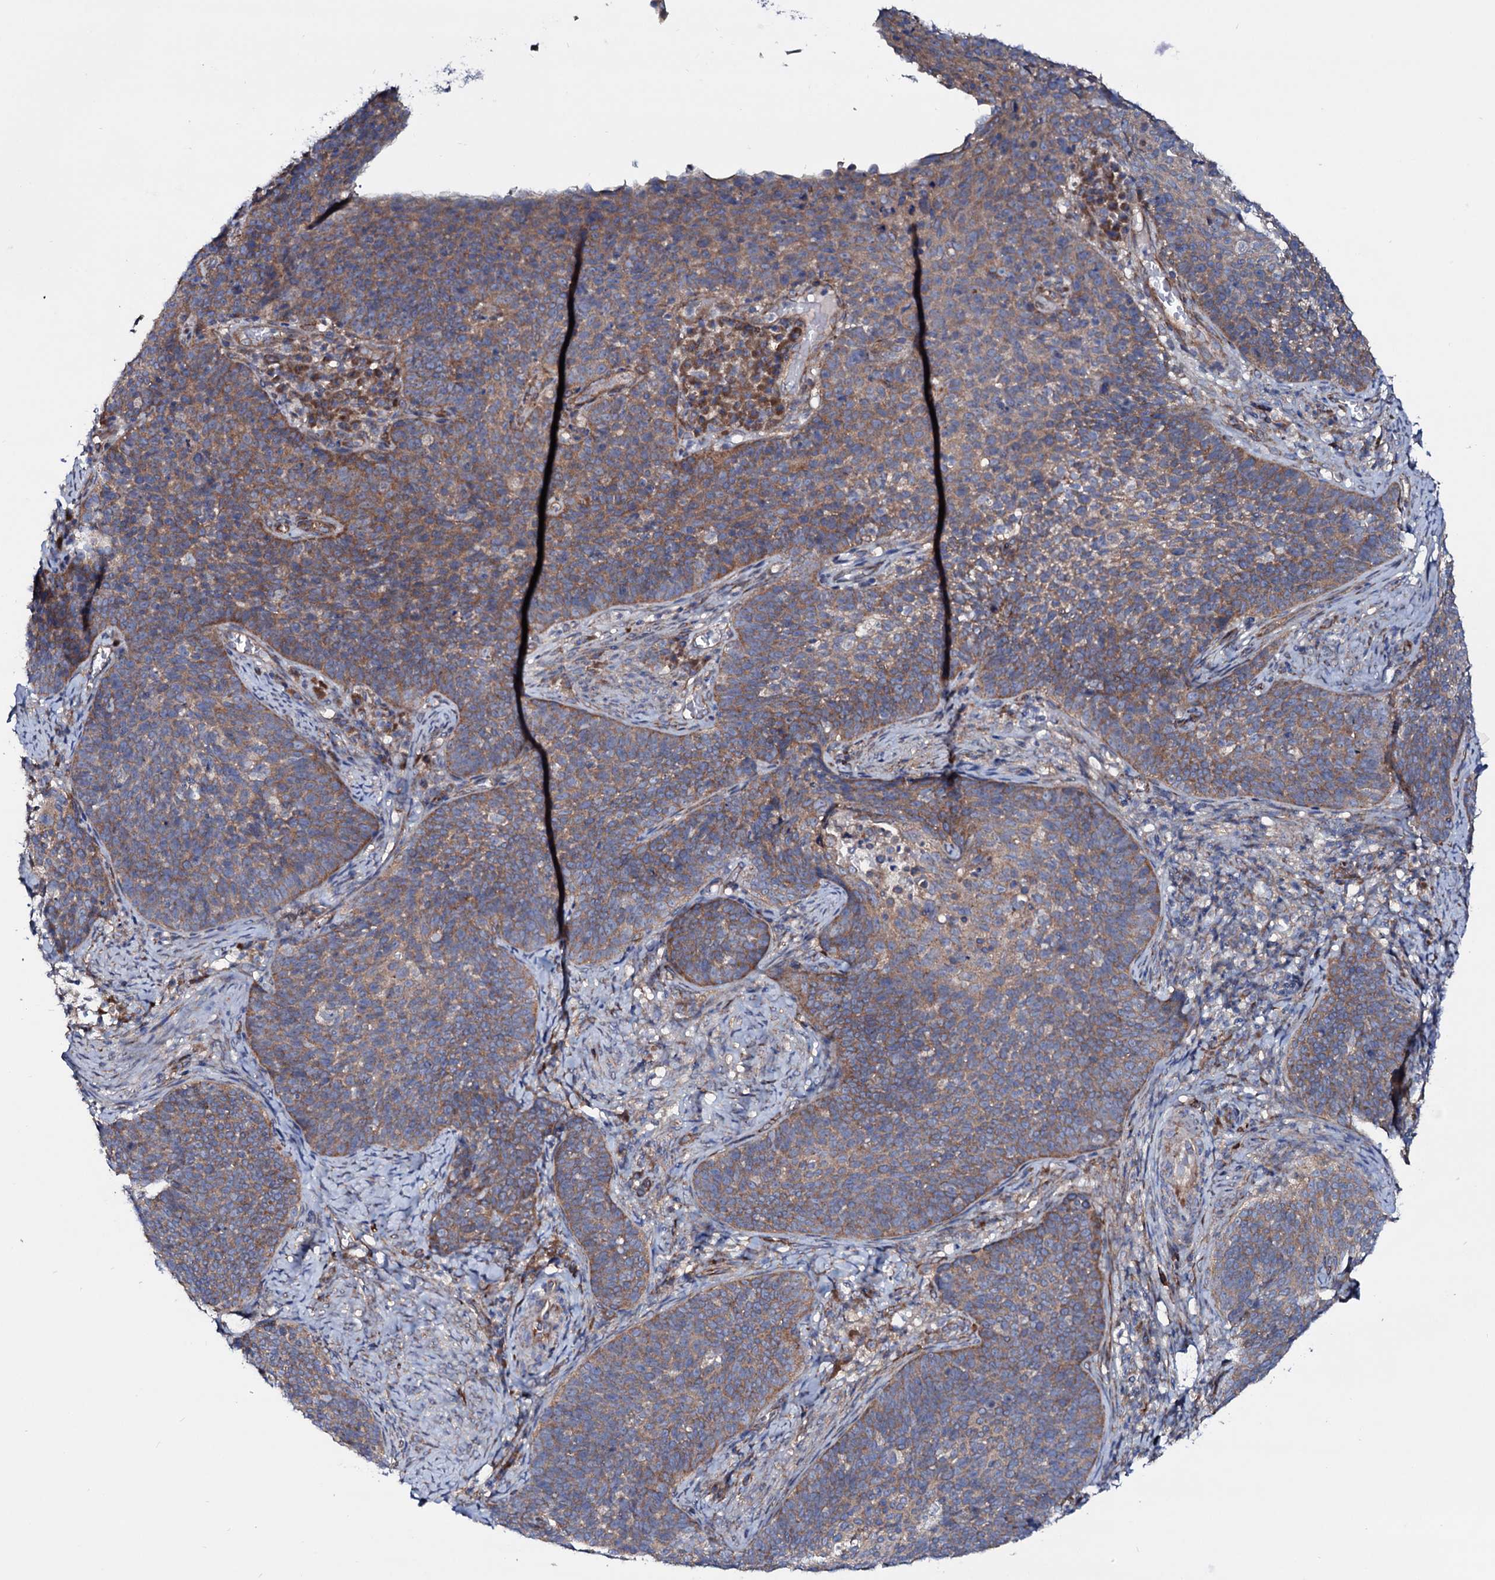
{"staining": {"intensity": "moderate", "quantity": ">75%", "location": "cytoplasmic/membranous"}, "tissue": "cervical cancer", "cell_type": "Tumor cells", "image_type": "cancer", "snomed": [{"axis": "morphology", "description": "Normal tissue, NOS"}, {"axis": "morphology", "description": "Squamous cell carcinoma, NOS"}, {"axis": "topography", "description": "Cervix"}], "caption": "Cervical cancer was stained to show a protein in brown. There is medium levels of moderate cytoplasmic/membranous positivity in about >75% of tumor cells. (brown staining indicates protein expression, while blue staining denotes nuclei).", "gene": "STARD13", "patient": {"sex": "female", "age": 39}}